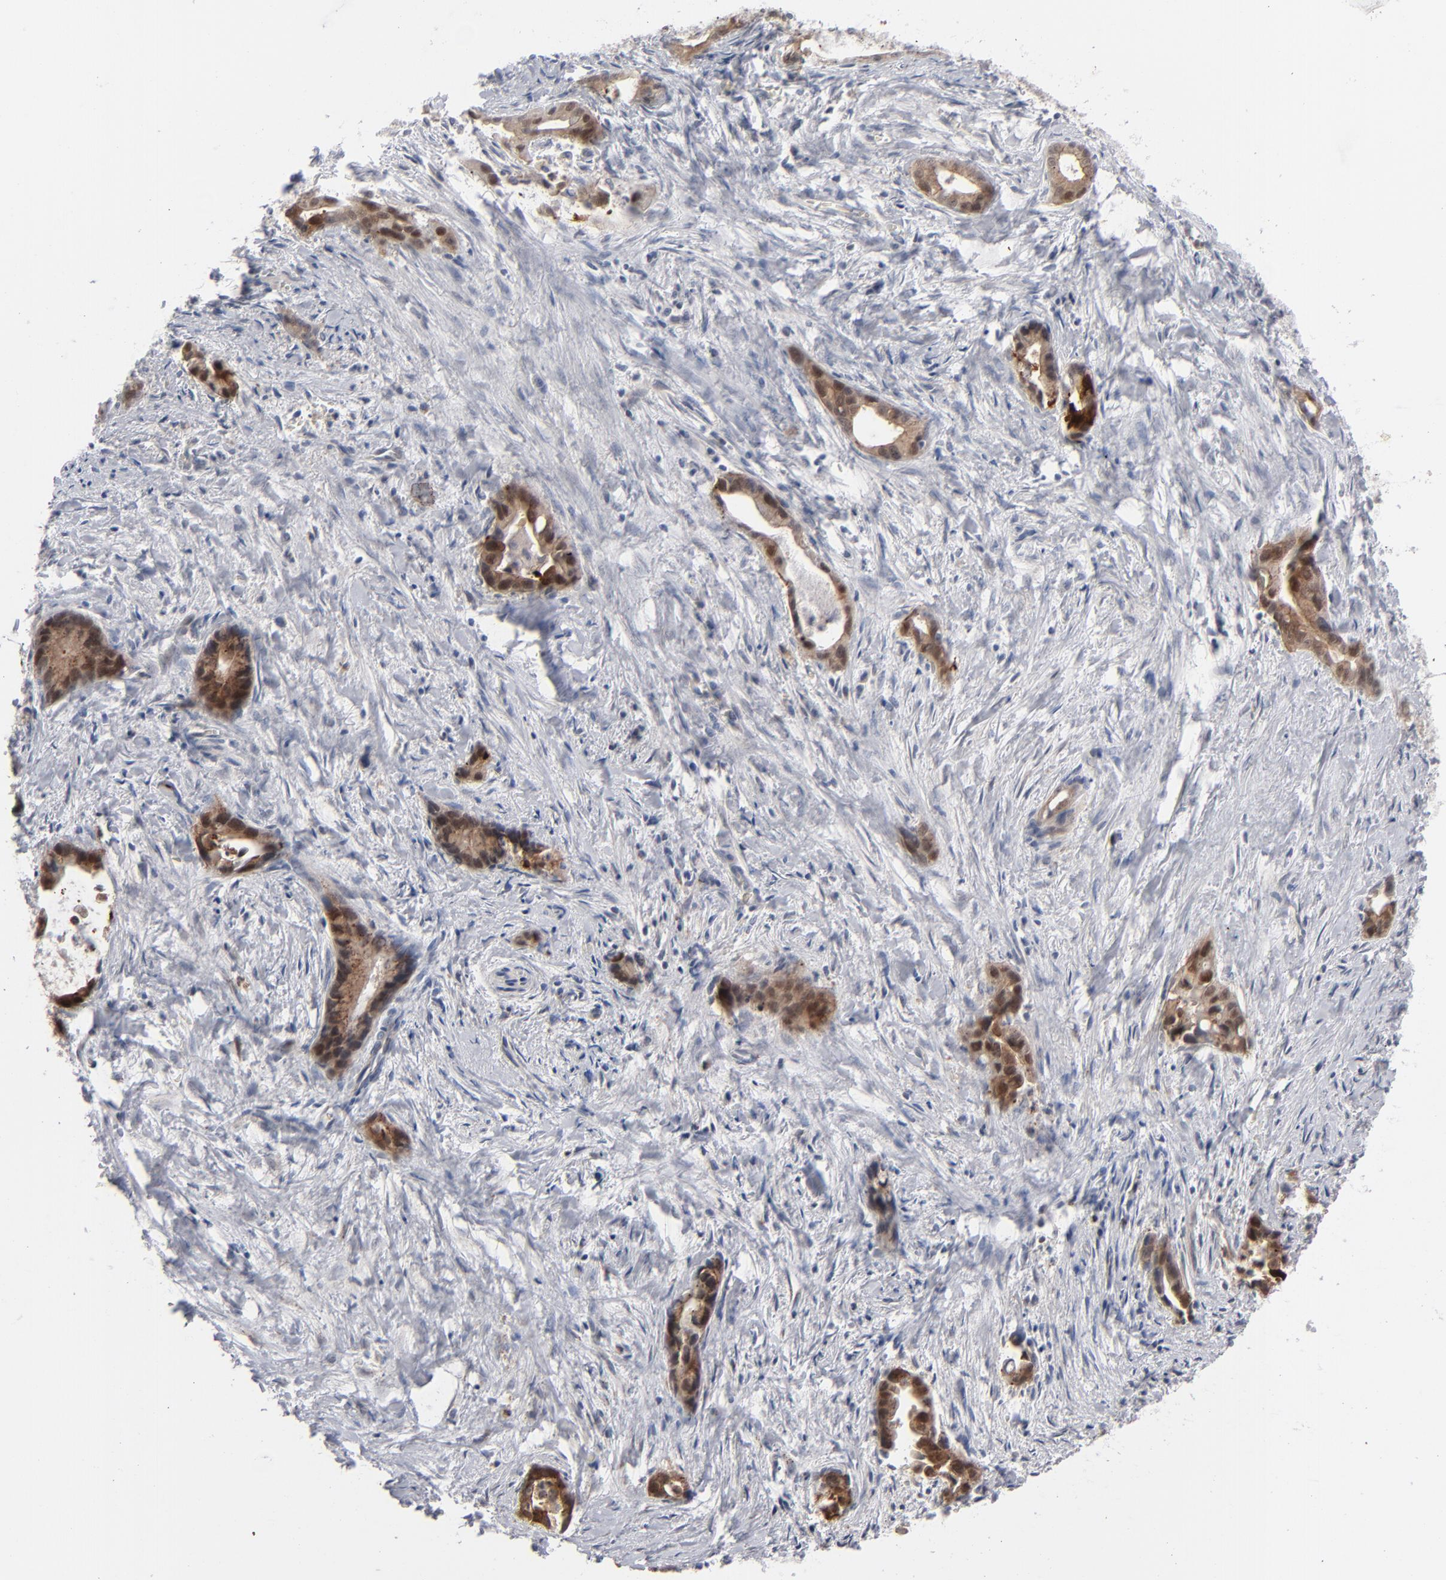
{"staining": {"intensity": "moderate", "quantity": ">75%", "location": "cytoplasmic/membranous"}, "tissue": "liver cancer", "cell_type": "Tumor cells", "image_type": "cancer", "snomed": [{"axis": "morphology", "description": "Cholangiocarcinoma"}, {"axis": "topography", "description": "Liver"}], "caption": "This is a photomicrograph of immunohistochemistry (IHC) staining of liver cancer (cholangiocarcinoma), which shows moderate expression in the cytoplasmic/membranous of tumor cells.", "gene": "POF1B", "patient": {"sex": "female", "age": 55}}